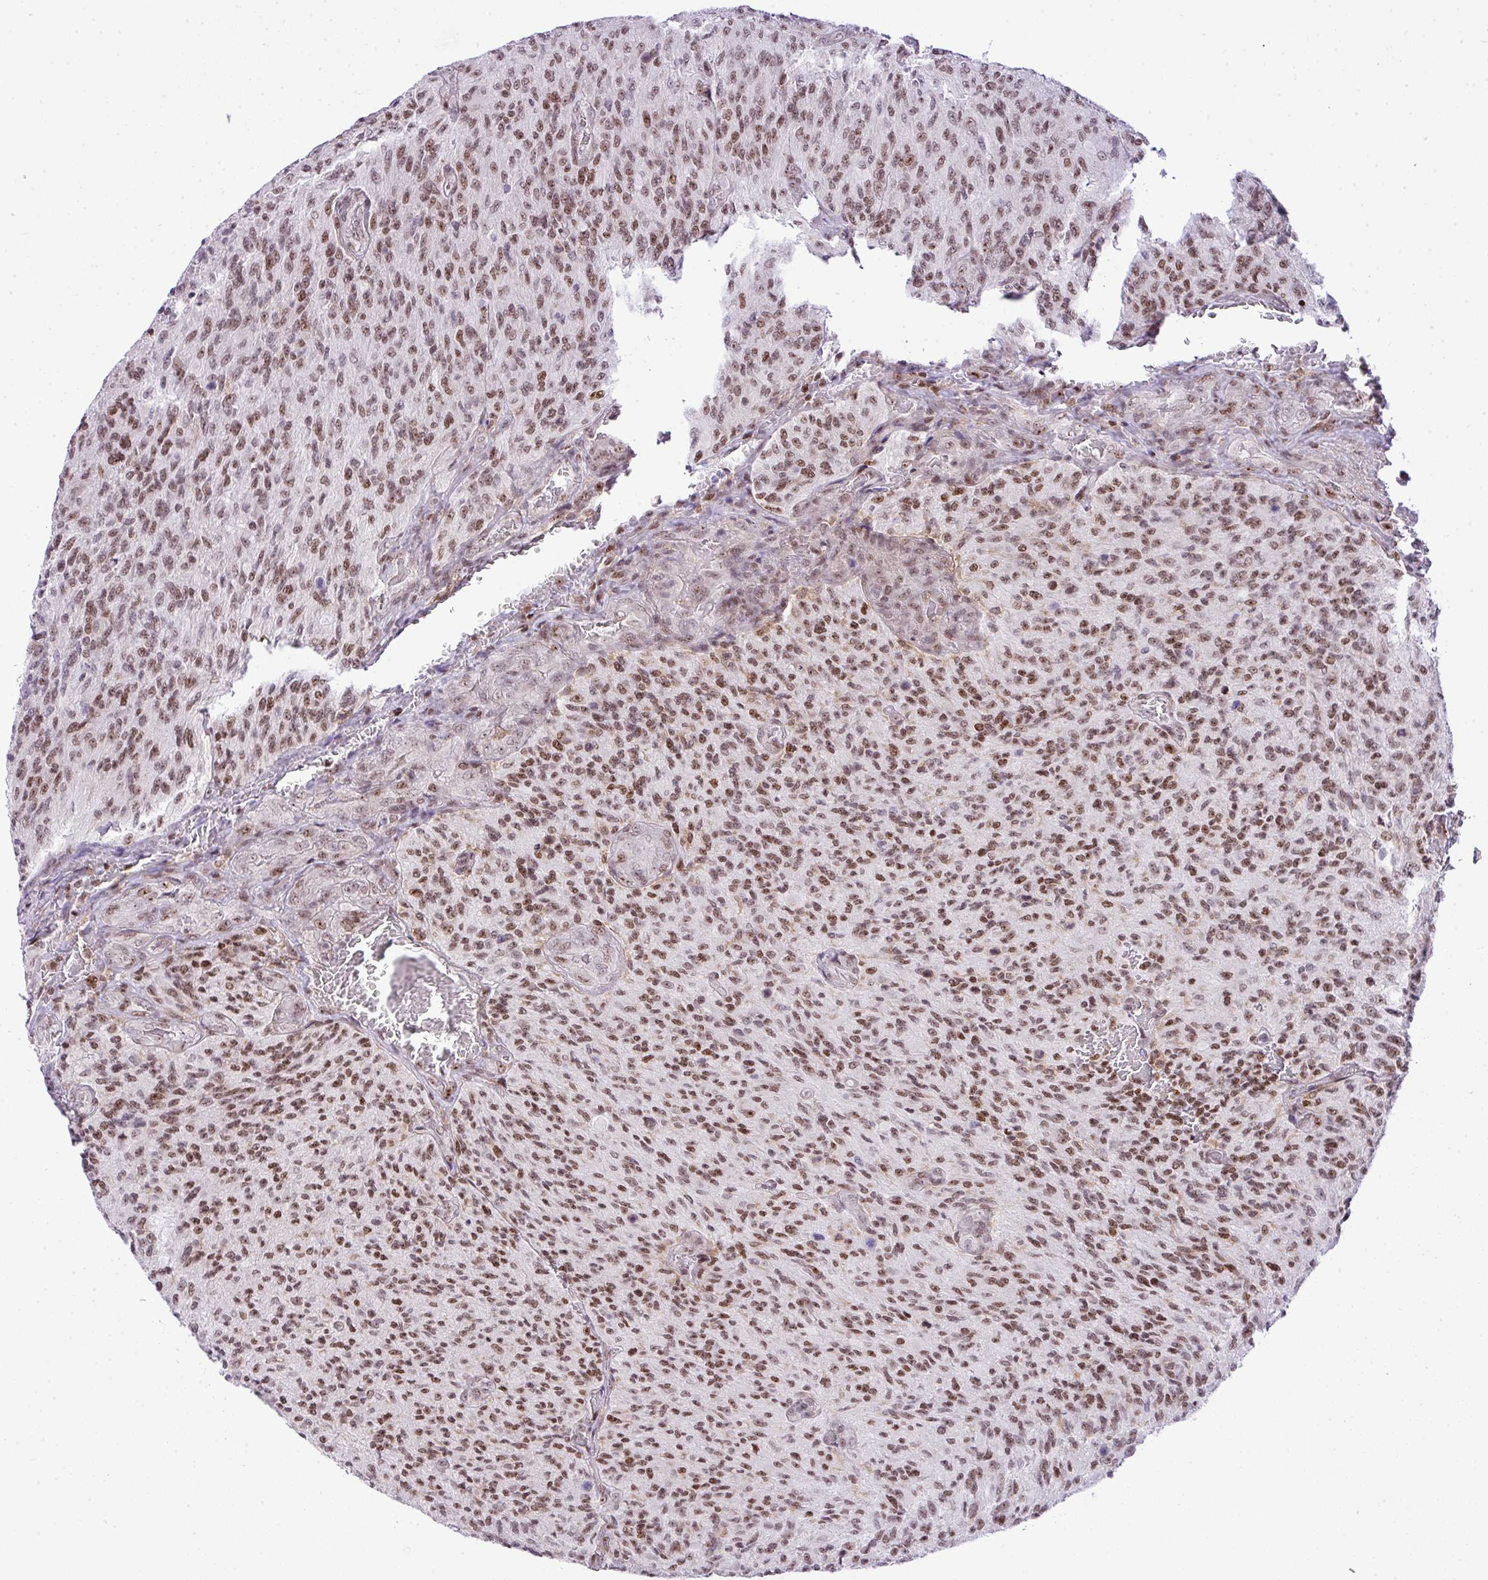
{"staining": {"intensity": "moderate", "quantity": ">75%", "location": "nuclear"}, "tissue": "glioma", "cell_type": "Tumor cells", "image_type": "cancer", "snomed": [{"axis": "morphology", "description": "Normal tissue, NOS"}, {"axis": "morphology", "description": "Glioma, malignant, High grade"}, {"axis": "topography", "description": "Cerebral cortex"}], "caption": "The immunohistochemical stain highlights moderate nuclear expression in tumor cells of glioma tissue. (Brightfield microscopy of DAB IHC at high magnification).", "gene": "CCDC137", "patient": {"sex": "male", "age": 56}}